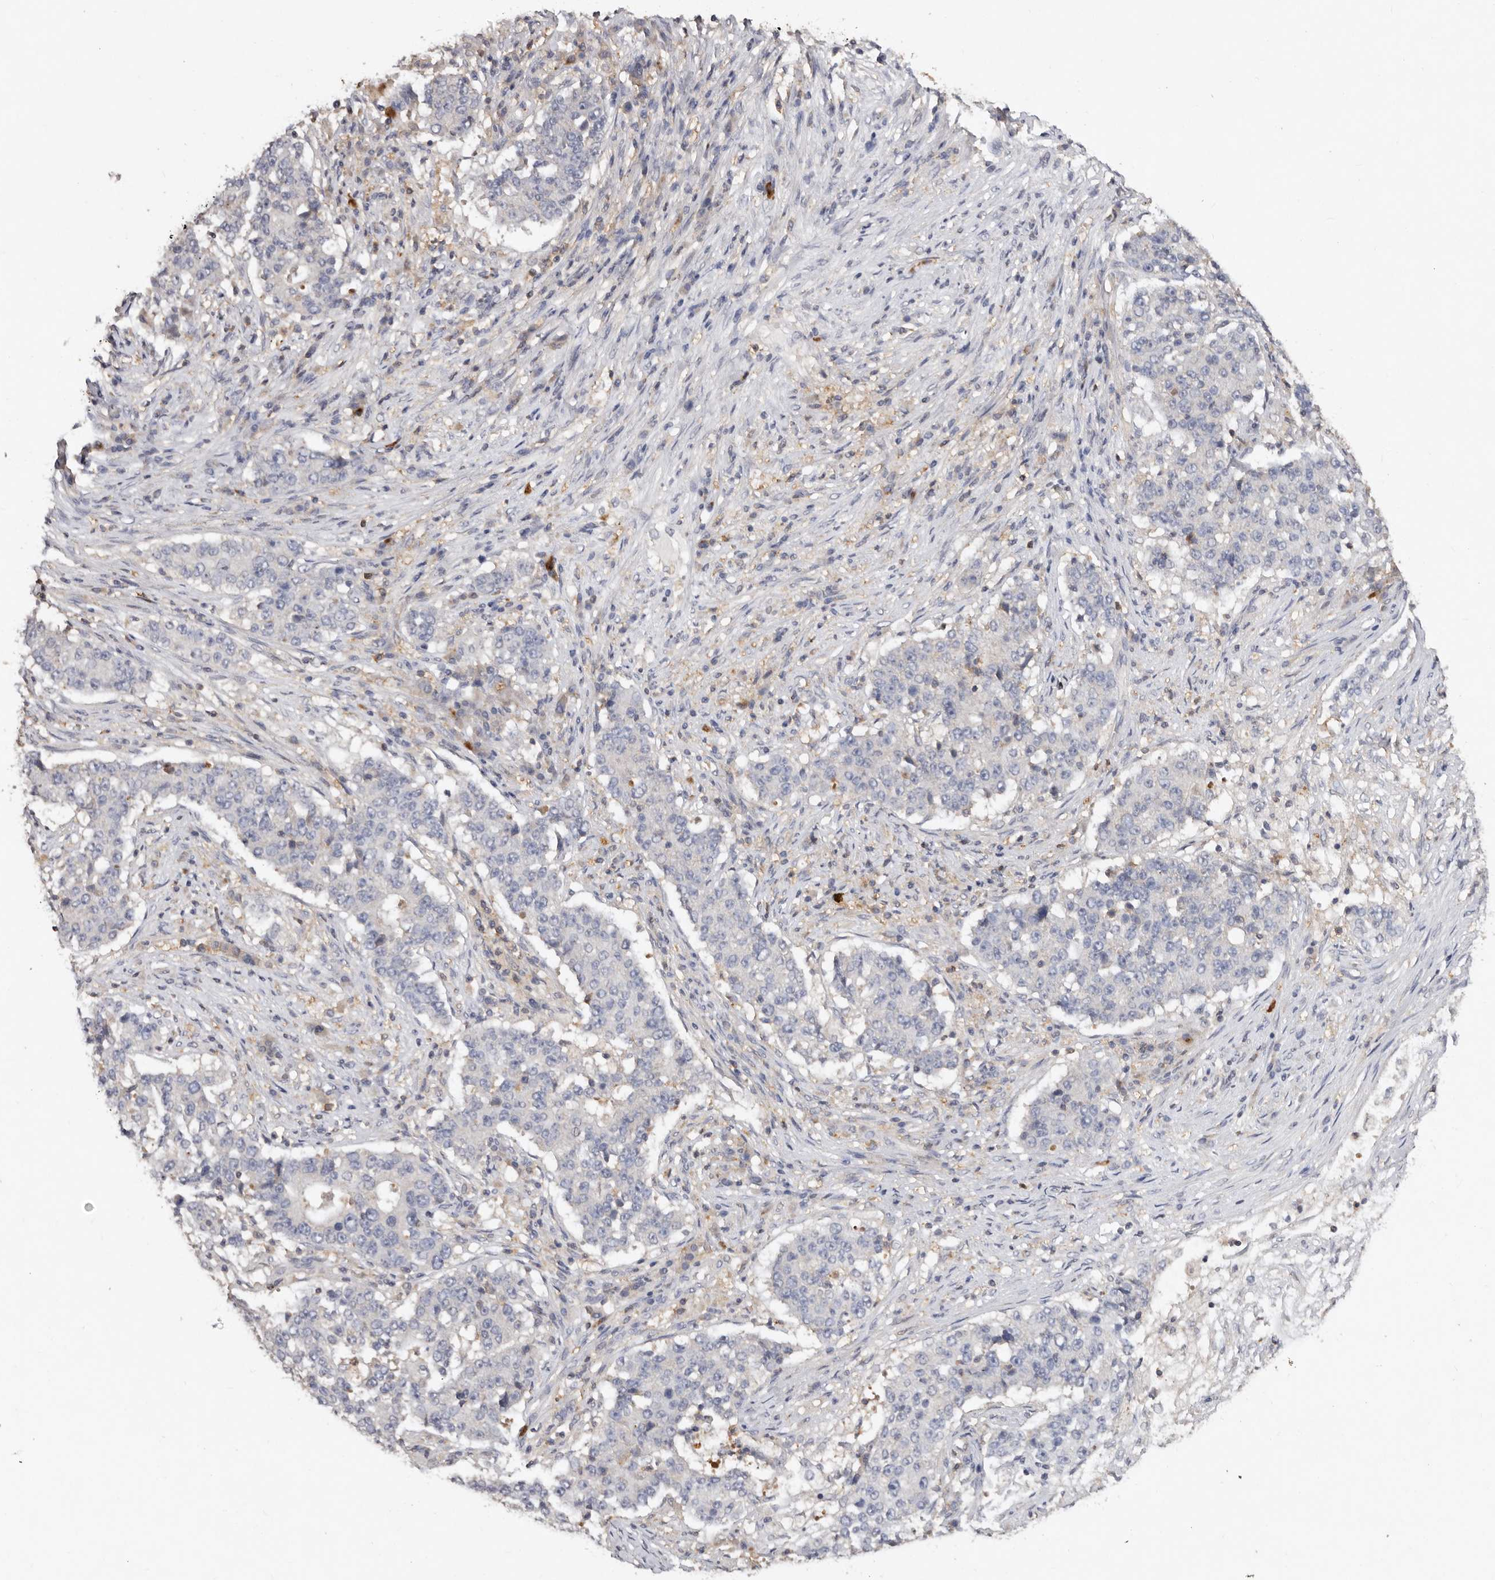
{"staining": {"intensity": "negative", "quantity": "none", "location": "none"}, "tissue": "stomach cancer", "cell_type": "Tumor cells", "image_type": "cancer", "snomed": [{"axis": "morphology", "description": "Adenocarcinoma, NOS"}, {"axis": "topography", "description": "Stomach"}], "caption": "This photomicrograph is of stomach cancer (adenocarcinoma) stained with immunohistochemistry to label a protein in brown with the nuclei are counter-stained blue. There is no staining in tumor cells.", "gene": "EDEM1", "patient": {"sex": "male", "age": 59}}